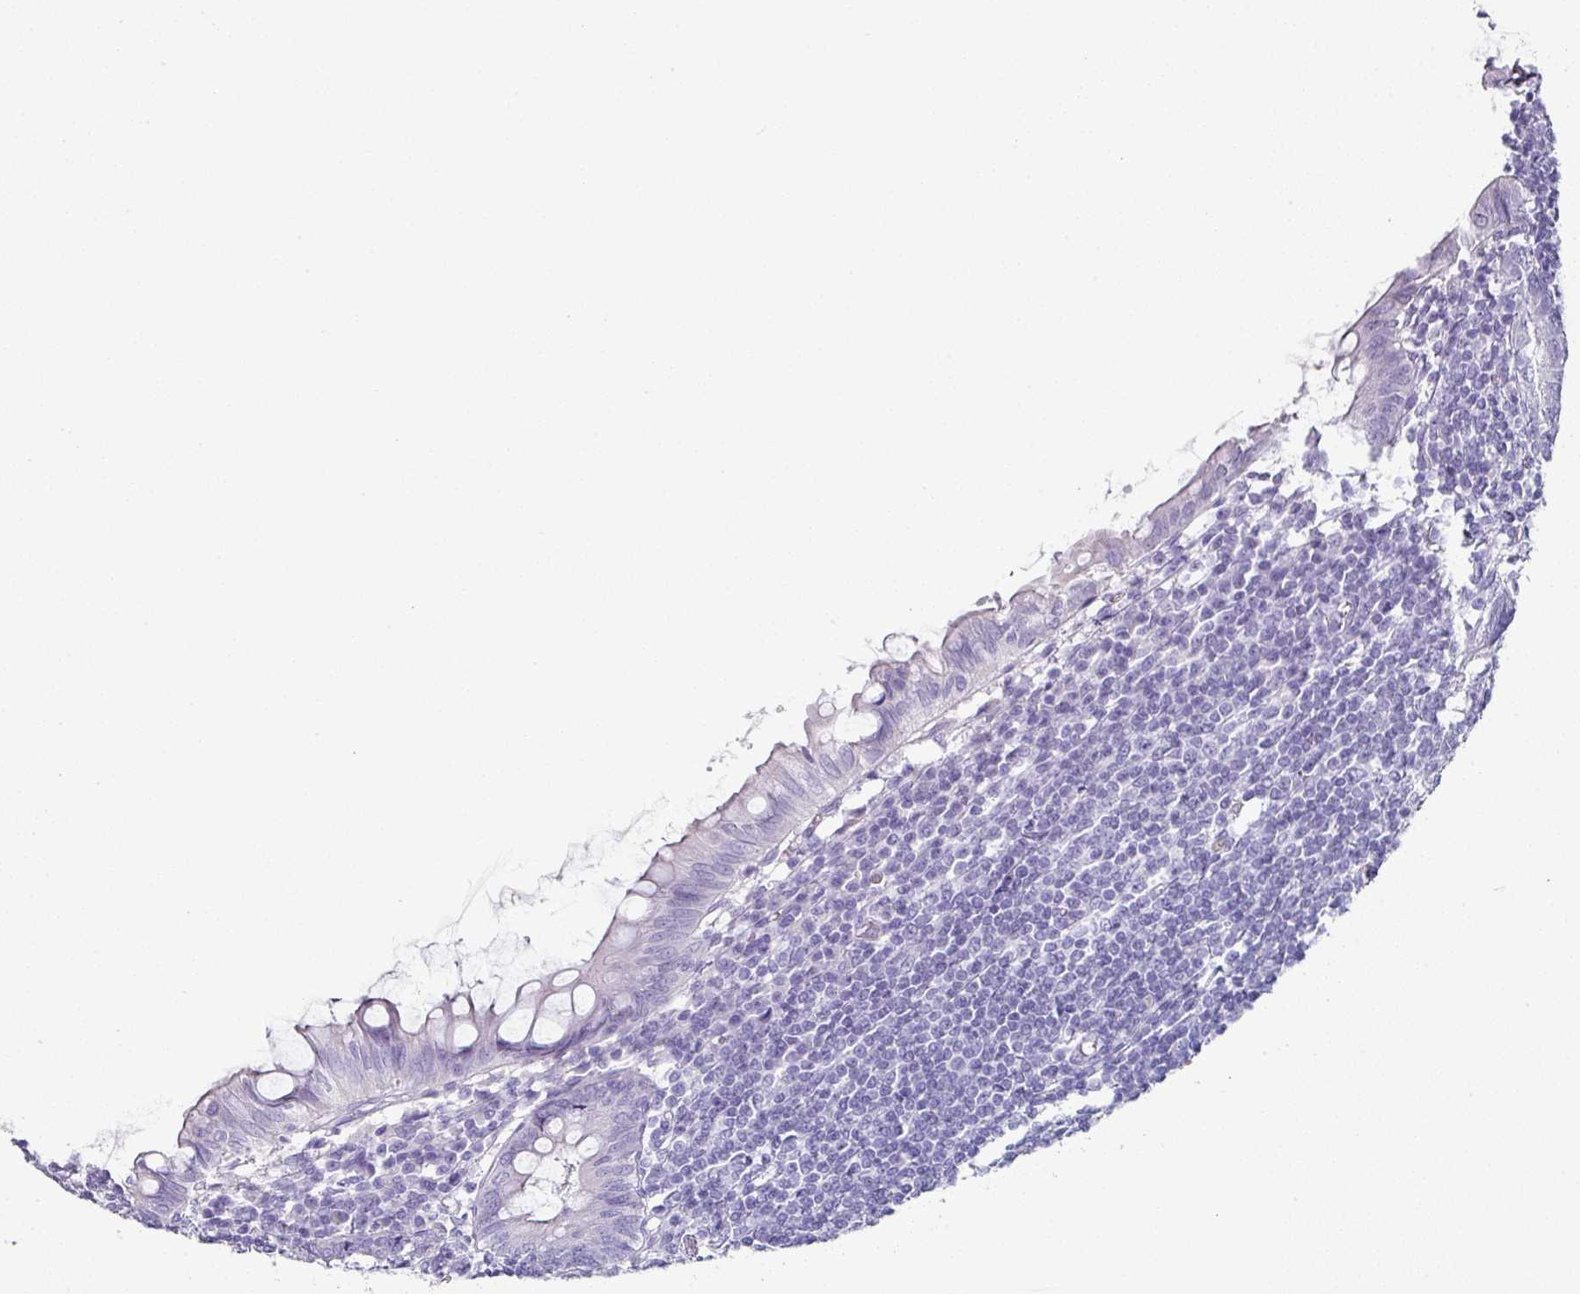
{"staining": {"intensity": "negative", "quantity": "none", "location": "none"}, "tissue": "appendix", "cell_type": "Glandular cells", "image_type": "normal", "snomed": [{"axis": "morphology", "description": "Normal tissue, NOS"}, {"axis": "topography", "description": "Appendix"}], "caption": "Immunohistochemical staining of benign human appendix shows no significant positivity in glandular cells.", "gene": "SLC17A7", "patient": {"sex": "male", "age": 83}}